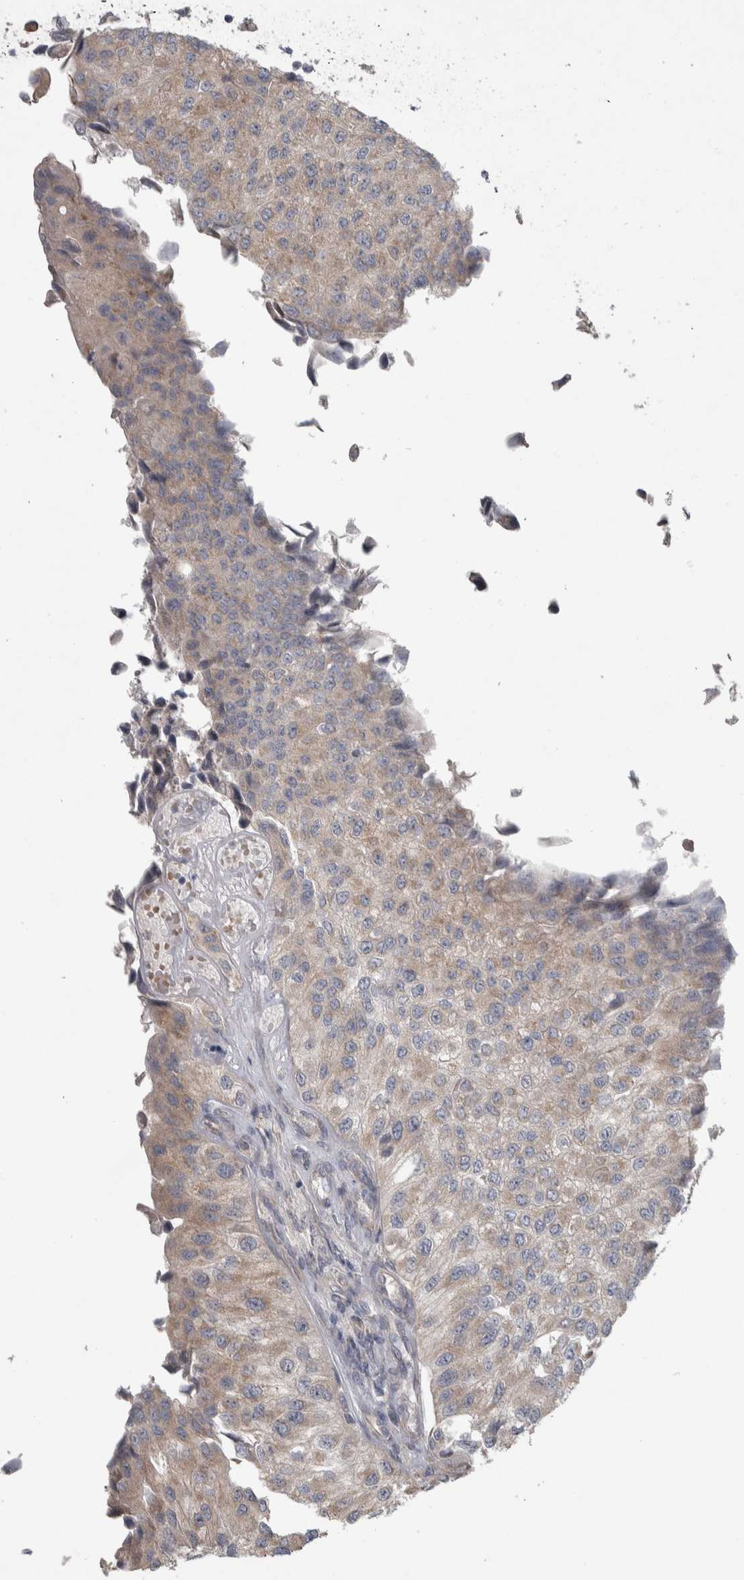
{"staining": {"intensity": "weak", "quantity": "<25%", "location": "cytoplasmic/membranous"}, "tissue": "urothelial cancer", "cell_type": "Tumor cells", "image_type": "cancer", "snomed": [{"axis": "morphology", "description": "Urothelial carcinoma, High grade"}, {"axis": "topography", "description": "Kidney"}, {"axis": "topography", "description": "Urinary bladder"}], "caption": "A histopathology image of human high-grade urothelial carcinoma is negative for staining in tumor cells.", "gene": "SRP68", "patient": {"sex": "male", "age": 77}}